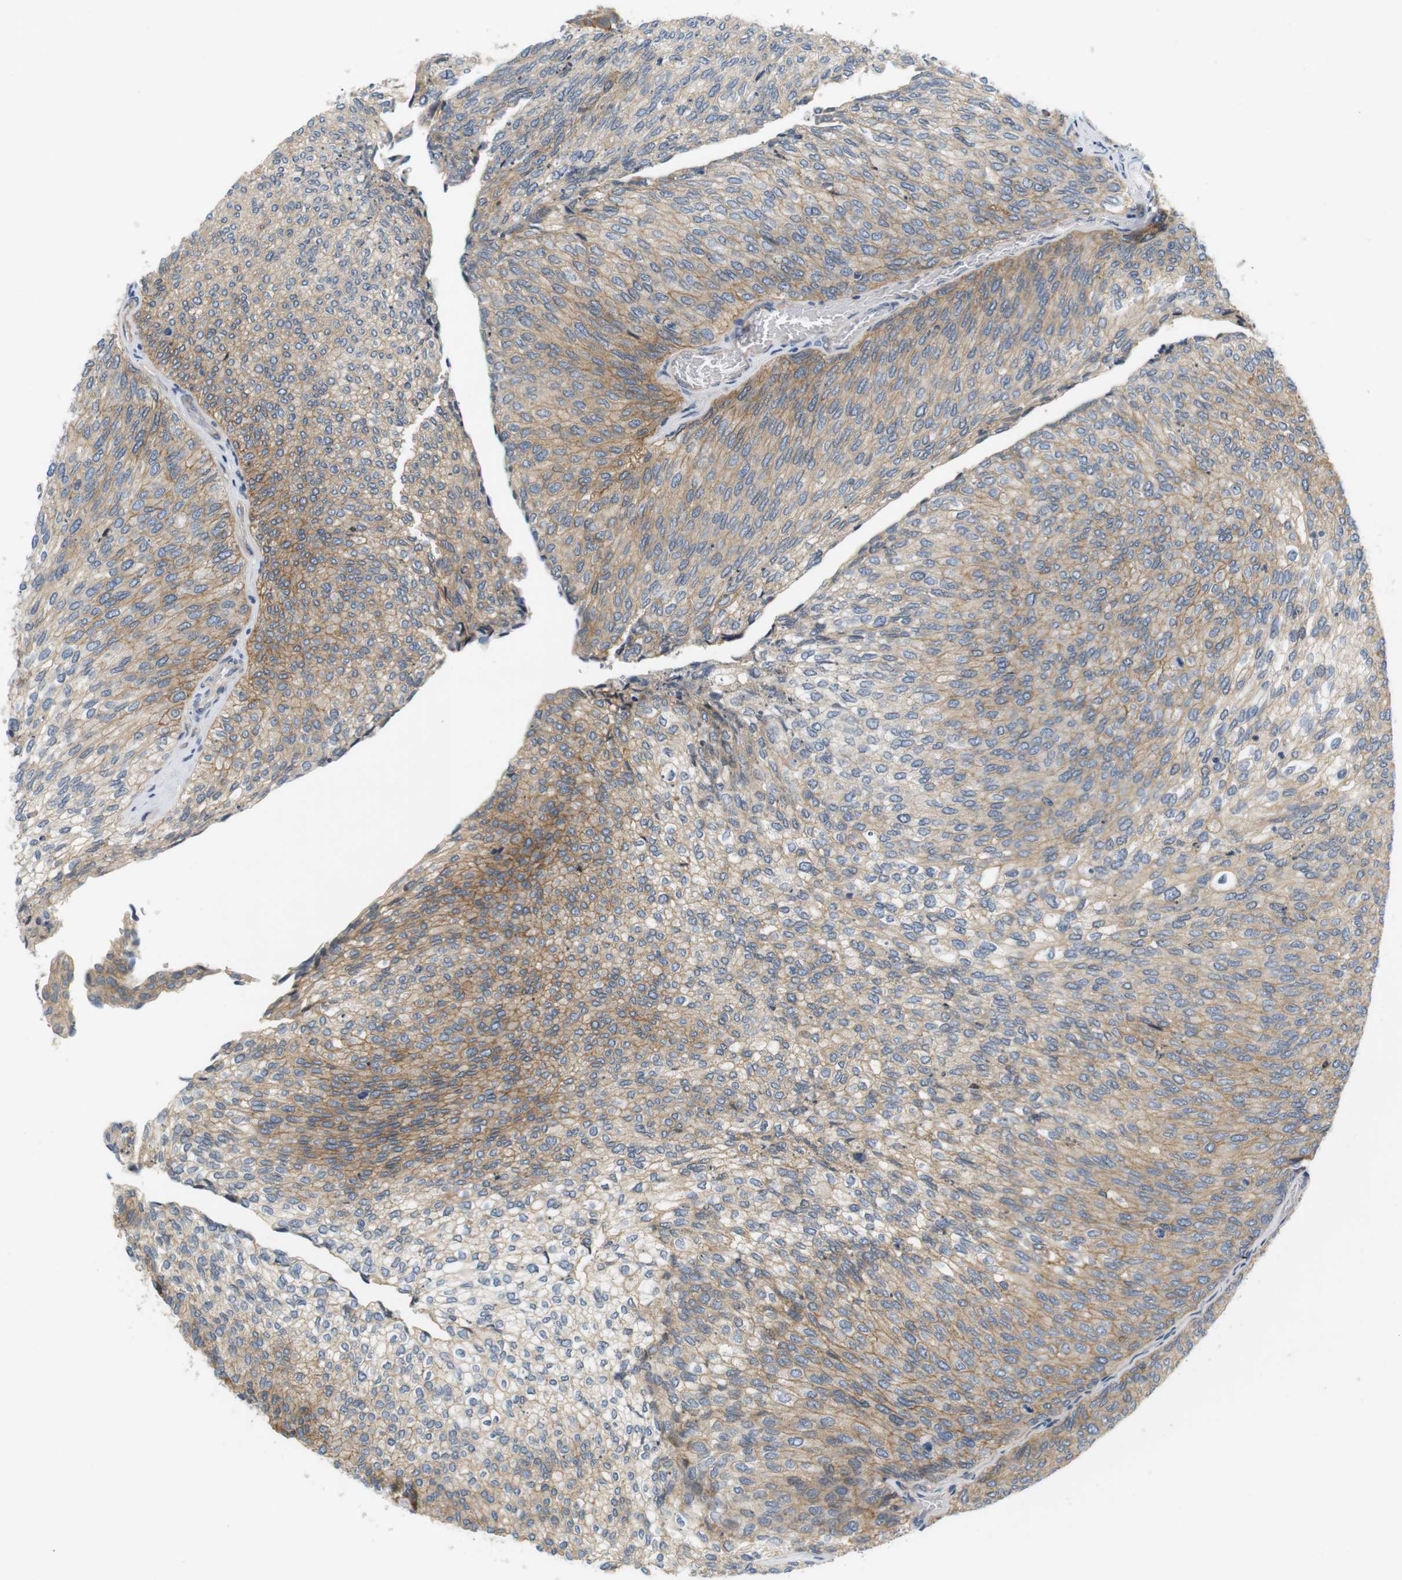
{"staining": {"intensity": "moderate", "quantity": "25%-75%", "location": "cytoplasmic/membranous"}, "tissue": "urothelial cancer", "cell_type": "Tumor cells", "image_type": "cancer", "snomed": [{"axis": "morphology", "description": "Urothelial carcinoma, Low grade"}, {"axis": "topography", "description": "Urinary bladder"}], "caption": "This micrograph reveals urothelial carcinoma (low-grade) stained with immunohistochemistry to label a protein in brown. The cytoplasmic/membranous of tumor cells show moderate positivity for the protein. Nuclei are counter-stained blue.", "gene": "SLC30A1", "patient": {"sex": "female", "age": 79}}